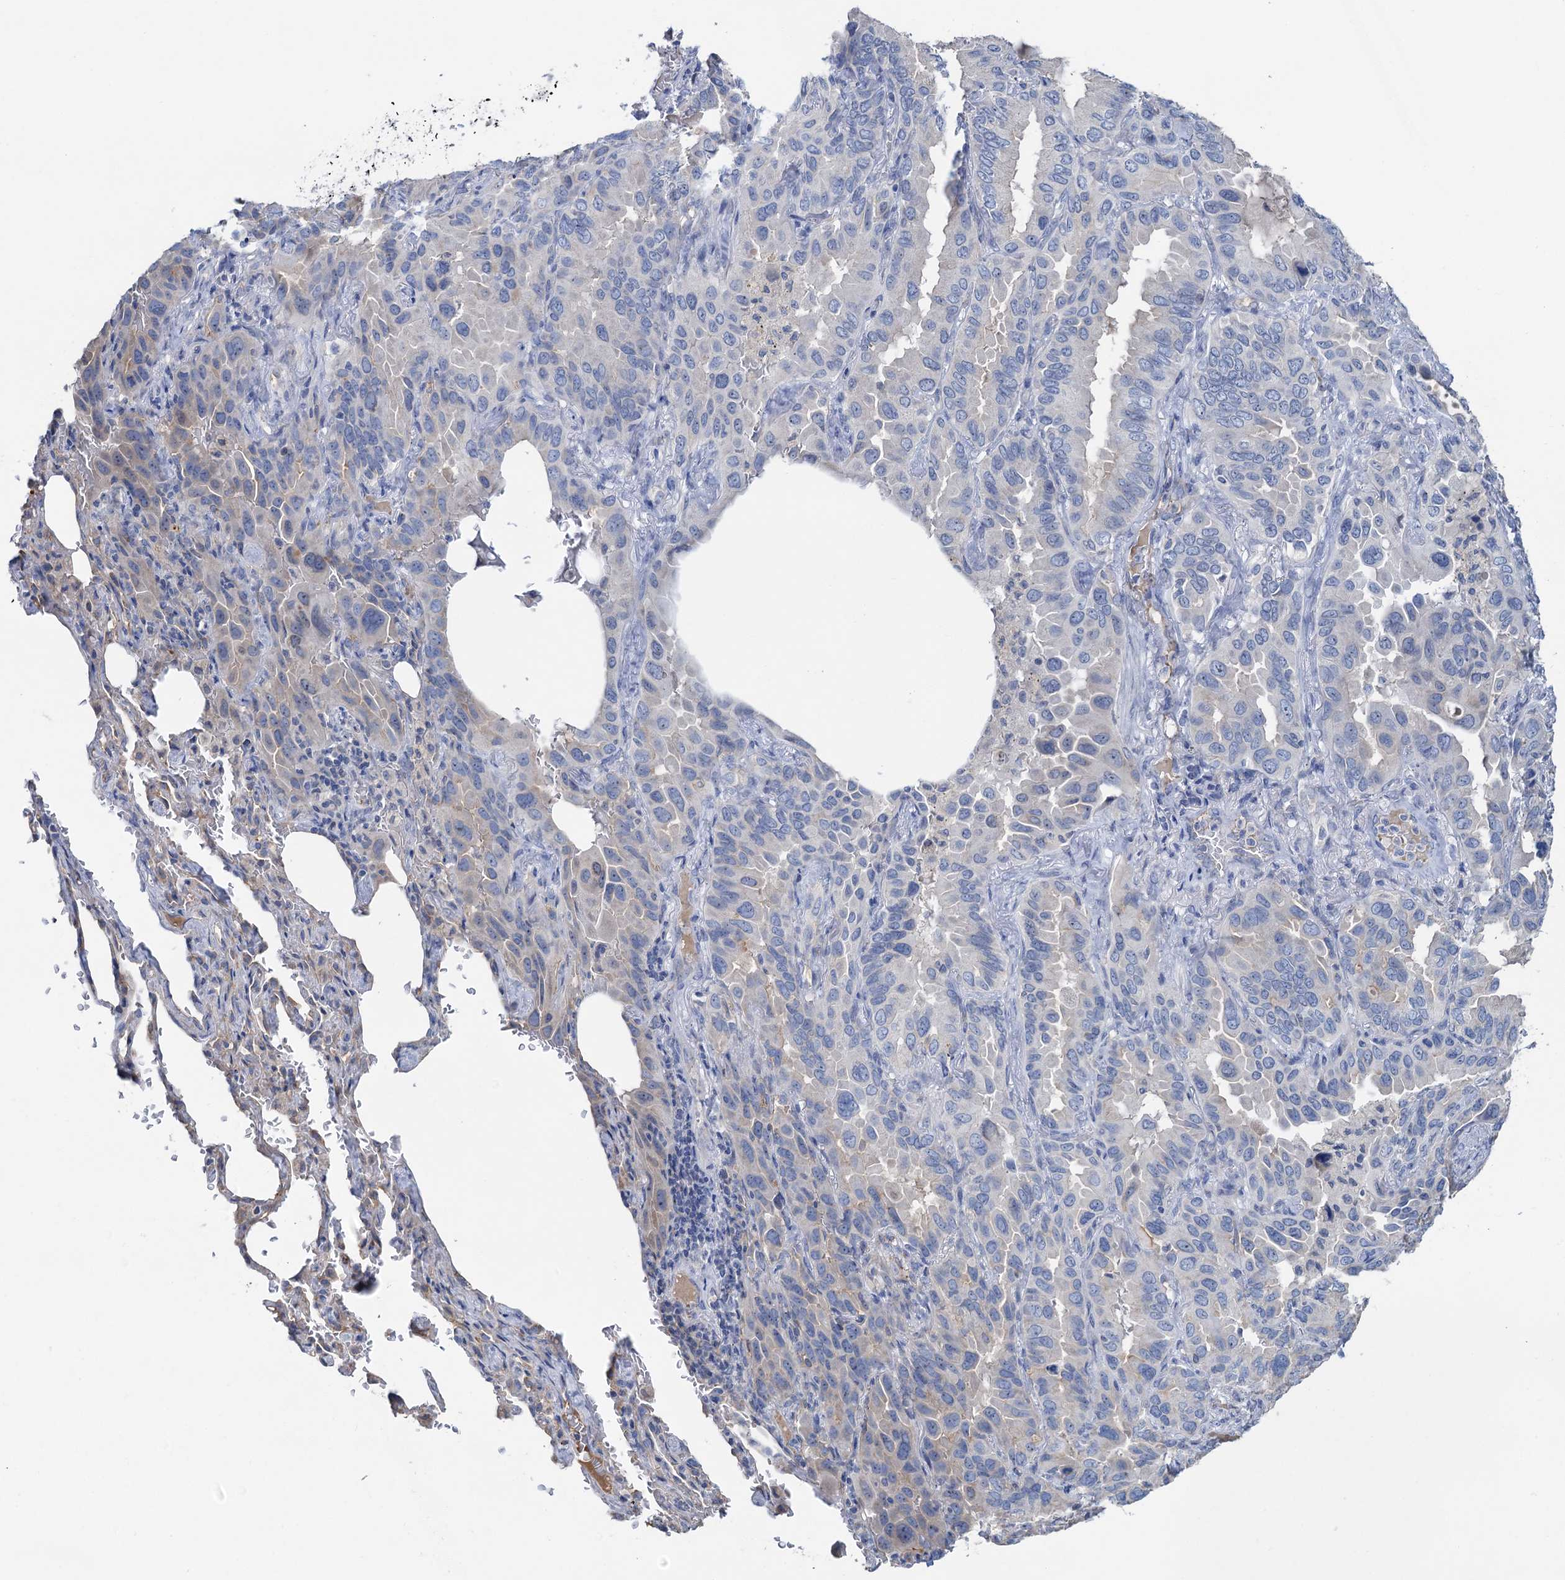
{"staining": {"intensity": "negative", "quantity": "none", "location": "none"}, "tissue": "lung cancer", "cell_type": "Tumor cells", "image_type": "cancer", "snomed": [{"axis": "morphology", "description": "Adenocarcinoma, NOS"}, {"axis": "topography", "description": "Lung"}], "caption": "This is a histopathology image of IHC staining of lung cancer (adenocarcinoma), which shows no expression in tumor cells.", "gene": "PLLP", "patient": {"sex": "male", "age": 64}}